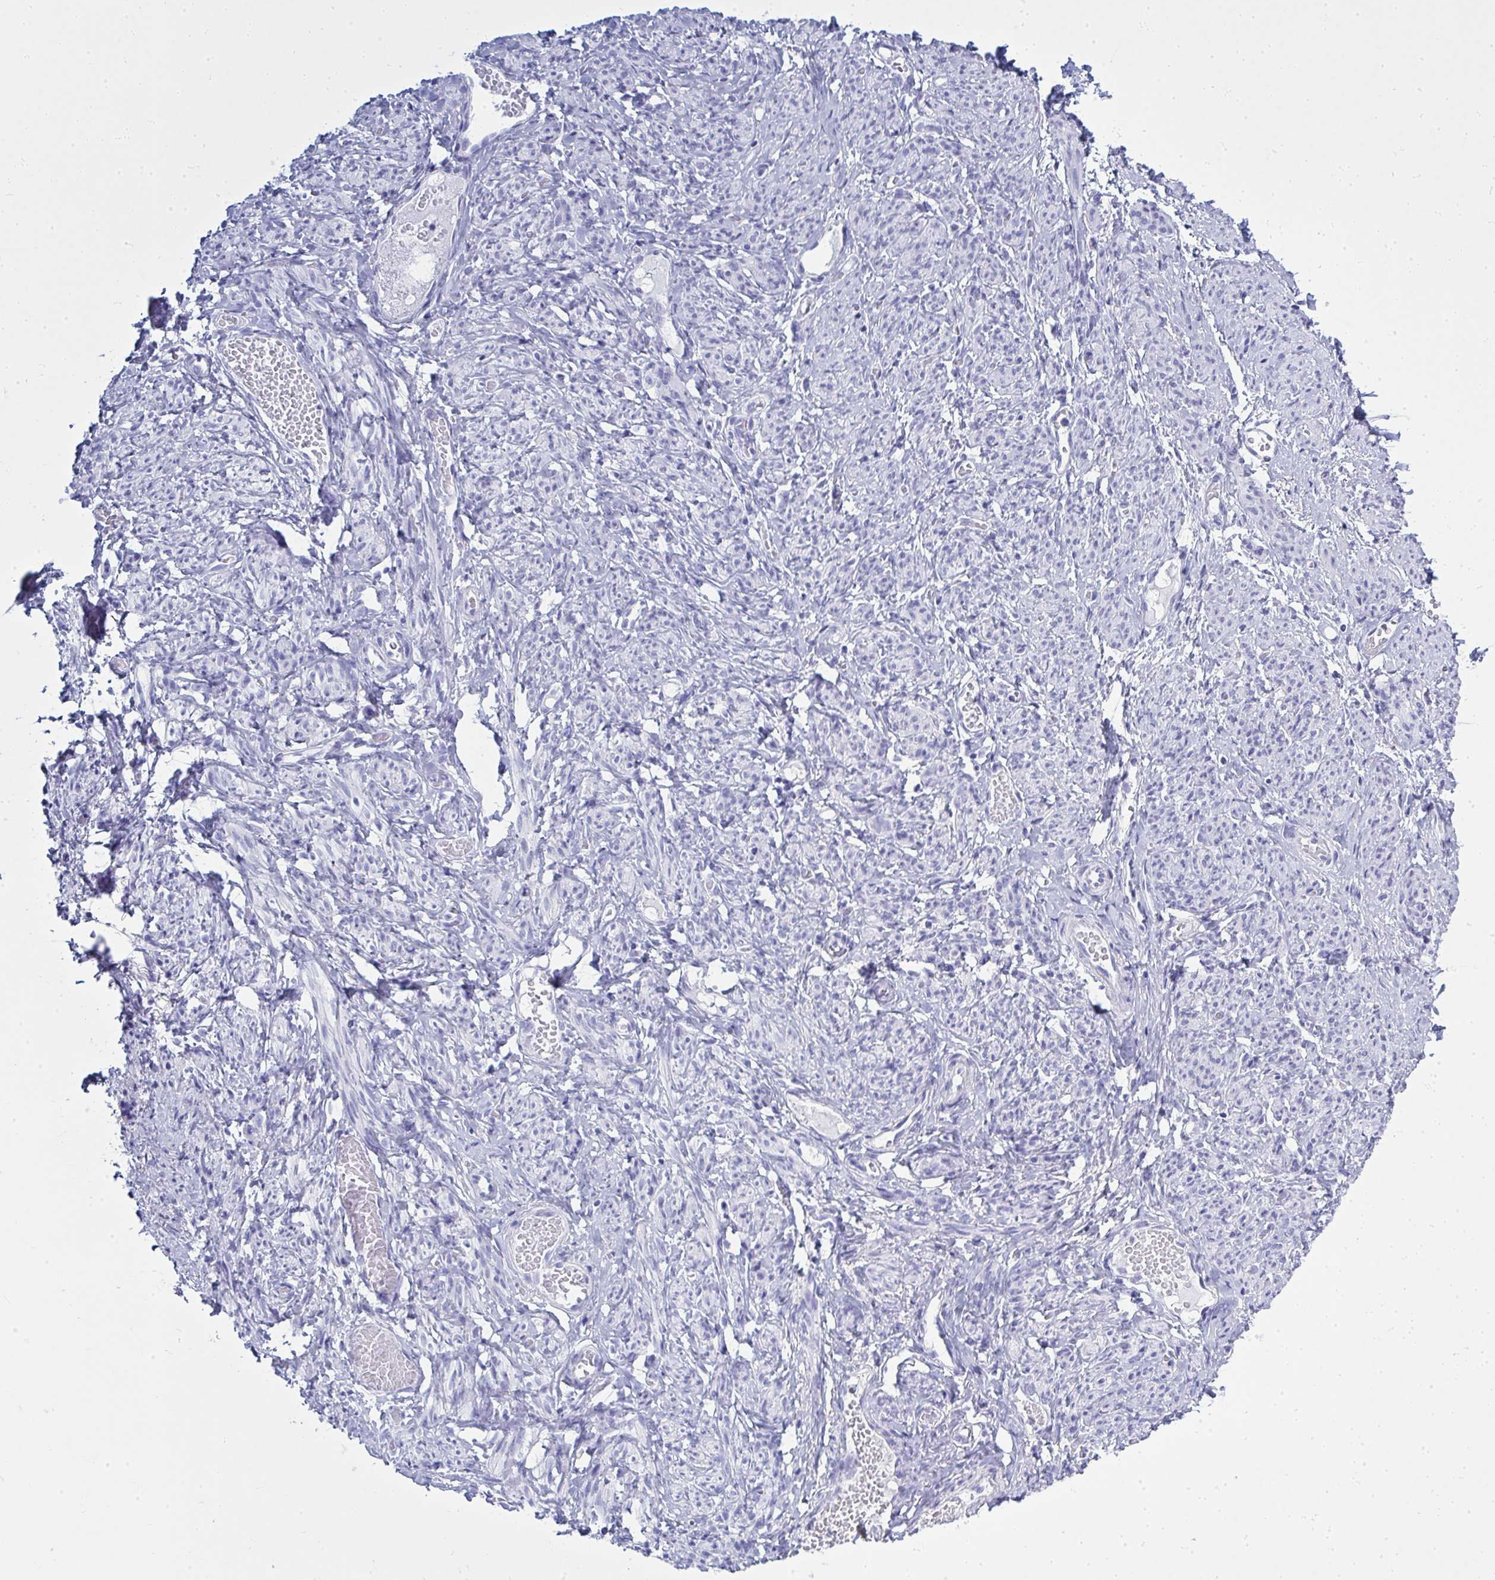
{"staining": {"intensity": "negative", "quantity": "none", "location": "none"}, "tissue": "smooth muscle", "cell_type": "Smooth muscle cells", "image_type": "normal", "snomed": [{"axis": "morphology", "description": "Normal tissue, NOS"}, {"axis": "topography", "description": "Smooth muscle"}], "caption": "IHC image of normal smooth muscle stained for a protein (brown), which displays no staining in smooth muscle cells. (Stains: DAB (3,3'-diaminobenzidine) IHC with hematoxylin counter stain, Microscopy: brightfield microscopy at high magnification).", "gene": "QDPR", "patient": {"sex": "female", "age": 65}}